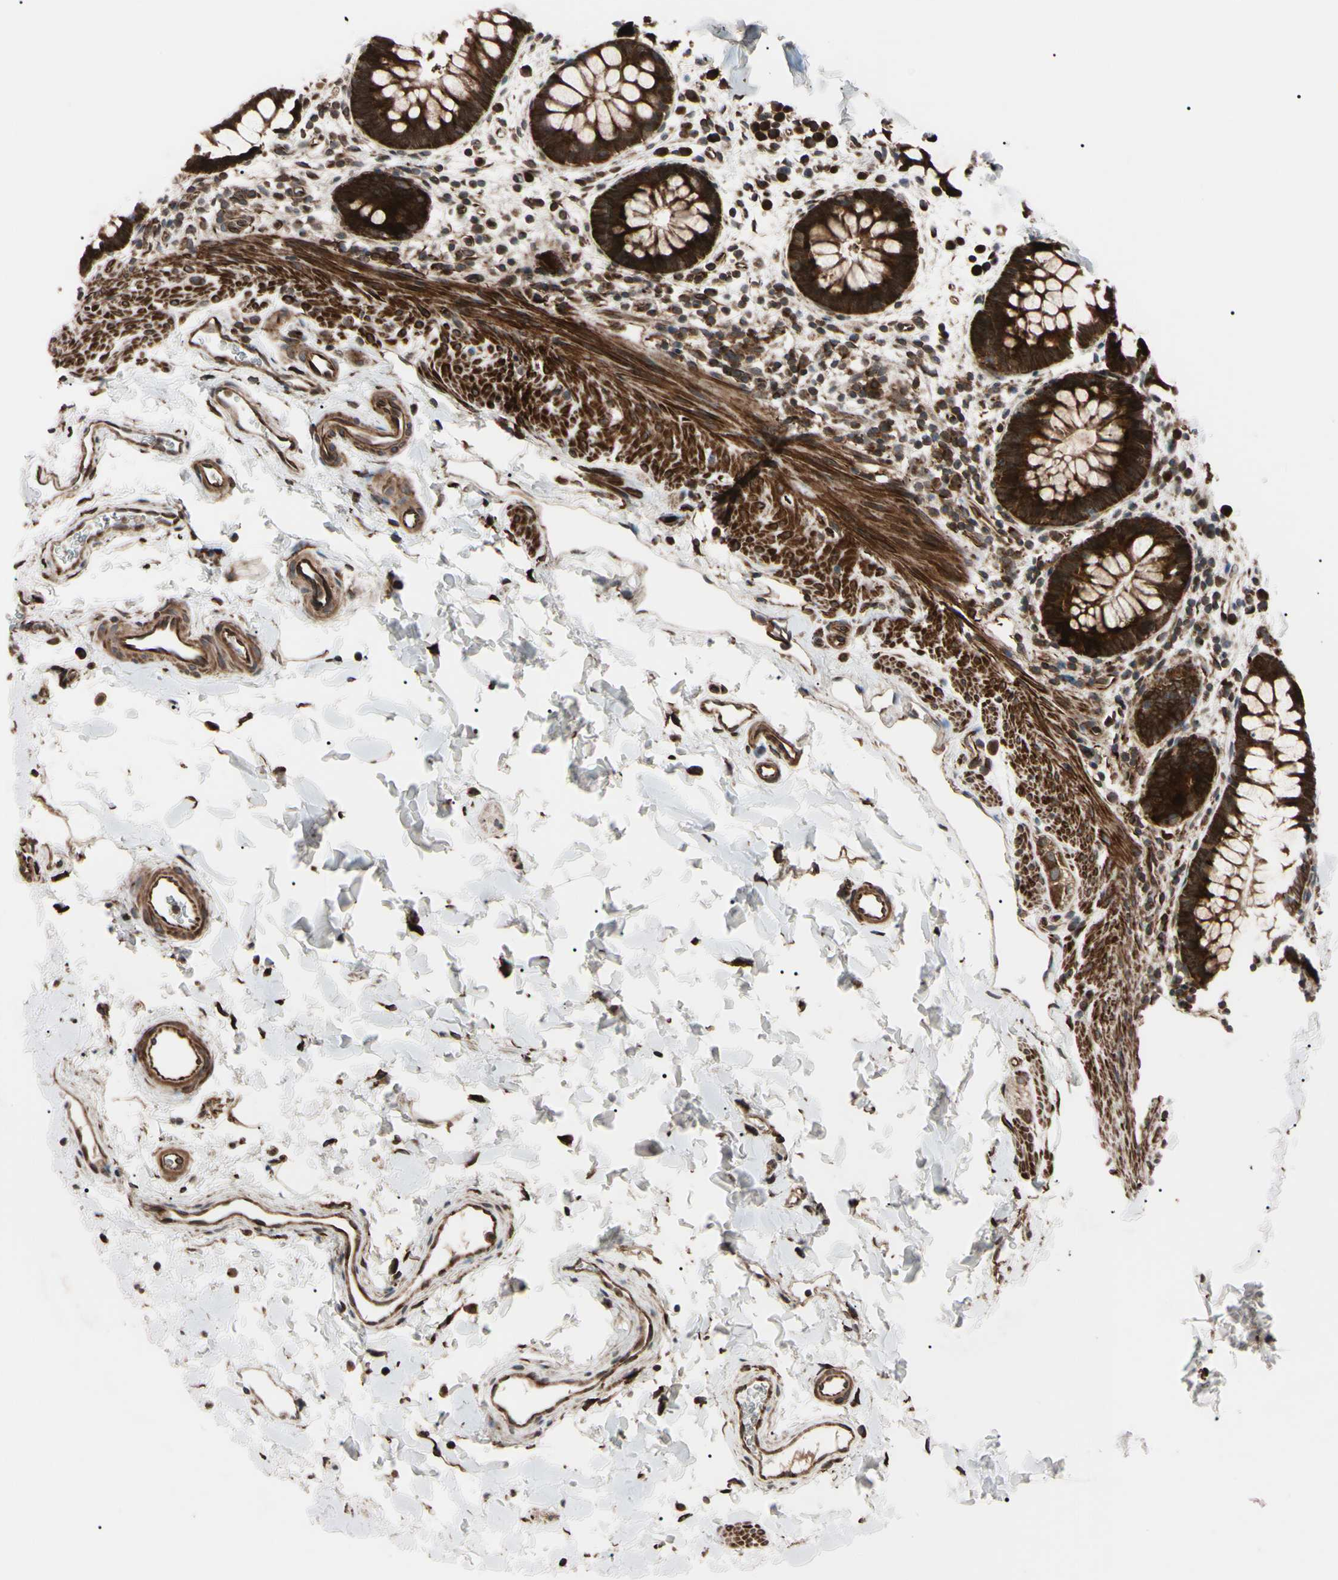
{"staining": {"intensity": "strong", "quantity": ">75%", "location": "cytoplasmic/membranous"}, "tissue": "rectum", "cell_type": "Glandular cells", "image_type": "normal", "snomed": [{"axis": "morphology", "description": "Normal tissue, NOS"}, {"axis": "topography", "description": "Rectum"}], "caption": "Rectum was stained to show a protein in brown. There is high levels of strong cytoplasmic/membranous expression in about >75% of glandular cells.", "gene": "GUCY1B1", "patient": {"sex": "female", "age": 24}}